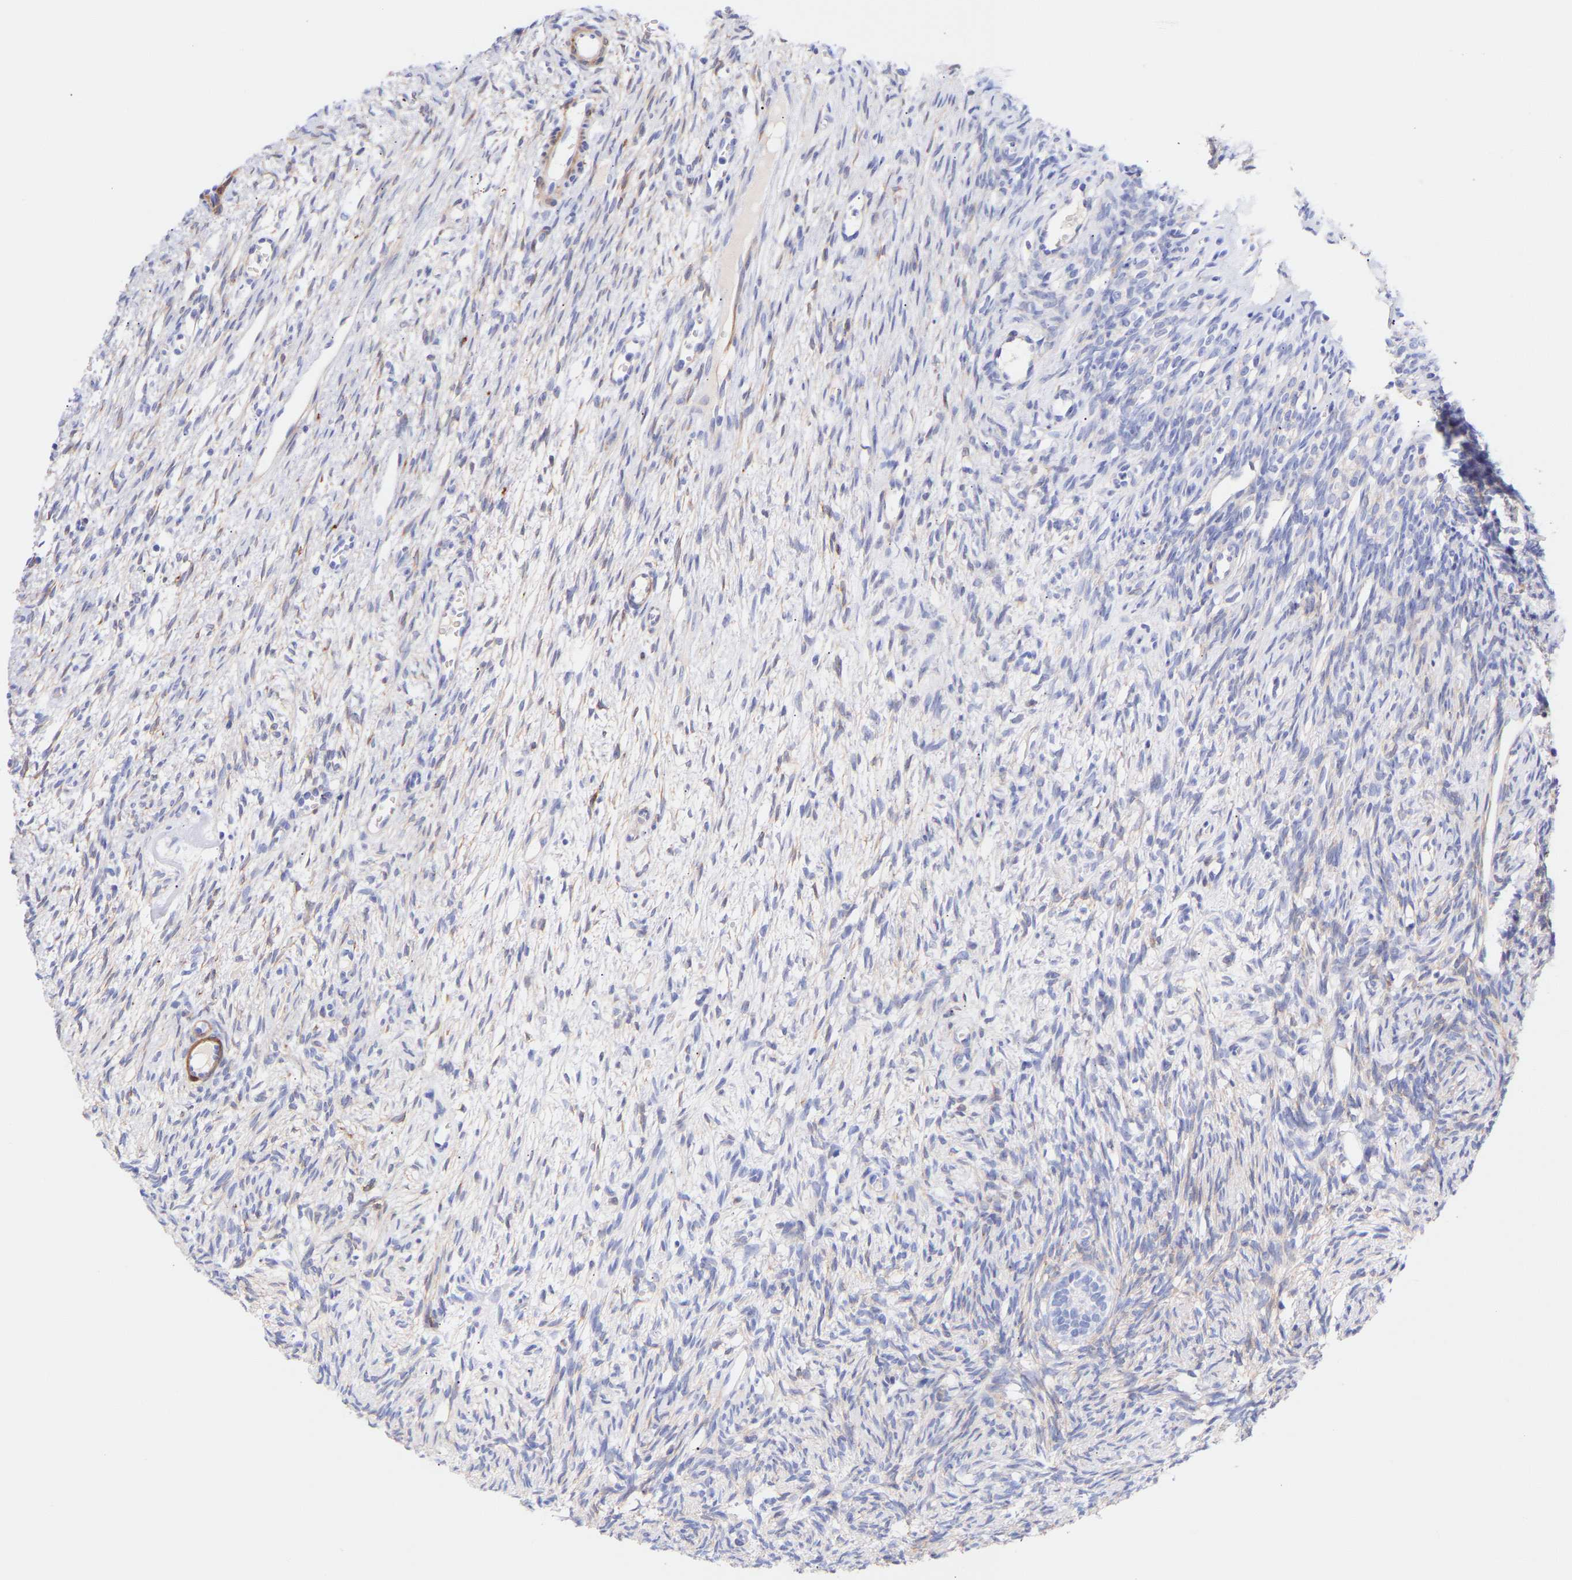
{"staining": {"intensity": "weak", "quantity": ">75%", "location": "cytoplasmic/membranous"}, "tissue": "ovary", "cell_type": "Follicle cells", "image_type": "normal", "snomed": [{"axis": "morphology", "description": "Normal tissue, NOS"}, {"axis": "topography", "description": "Ovary"}], "caption": "Immunohistochemical staining of unremarkable human ovary shows weak cytoplasmic/membranous protein positivity in approximately >75% of follicle cells.", "gene": "AMPH", "patient": {"sex": "female", "age": 33}}